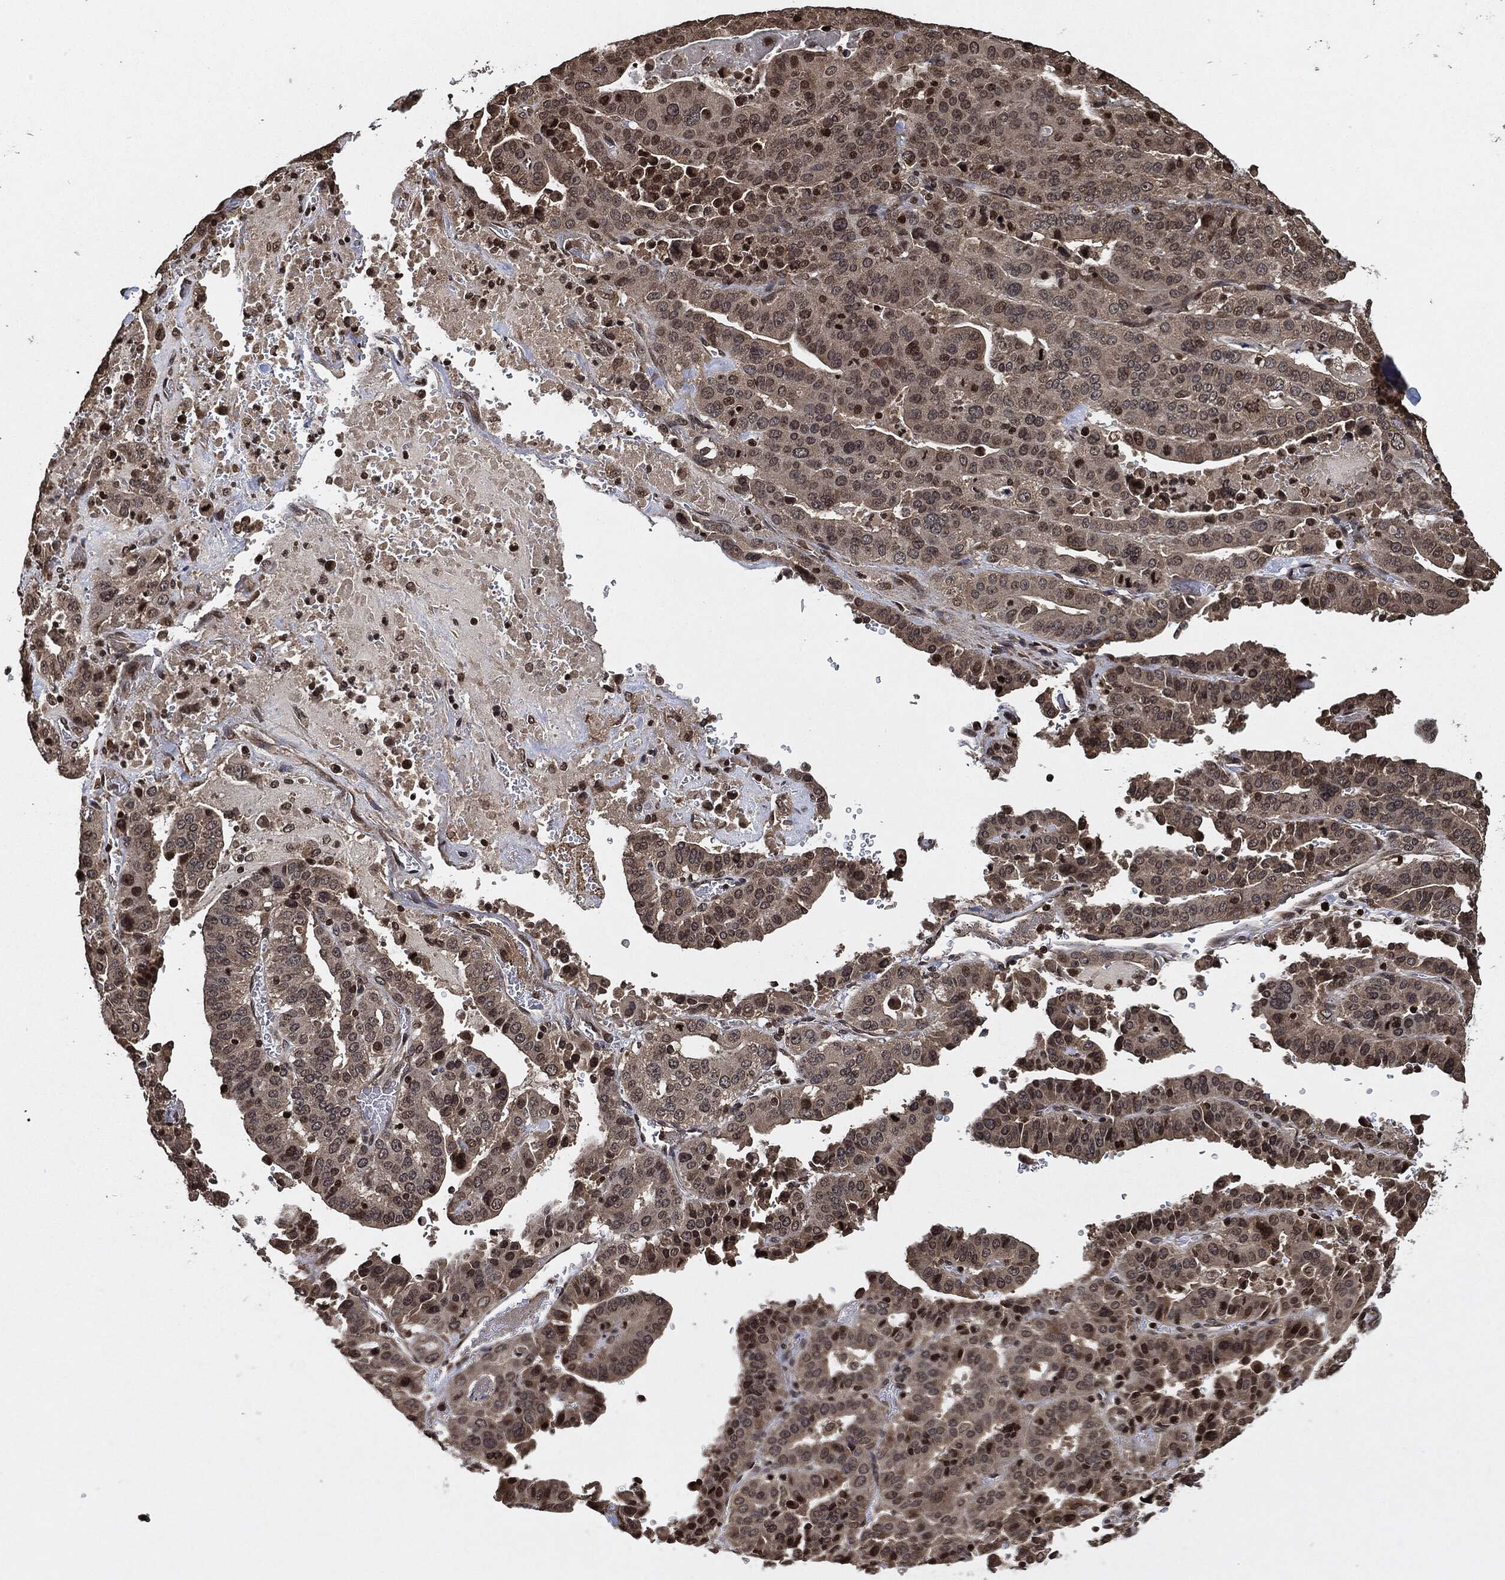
{"staining": {"intensity": "weak", "quantity": "<25%", "location": "cytoplasmic/membranous,nuclear"}, "tissue": "stomach cancer", "cell_type": "Tumor cells", "image_type": "cancer", "snomed": [{"axis": "morphology", "description": "Adenocarcinoma, NOS"}, {"axis": "topography", "description": "Stomach"}], "caption": "This is a micrograph of IHC staining of stomach adenocarcinoma, which shows no expression in tumor cells.", "gene": "PDK1", "patient": {"sex": "male", "age": 48}}